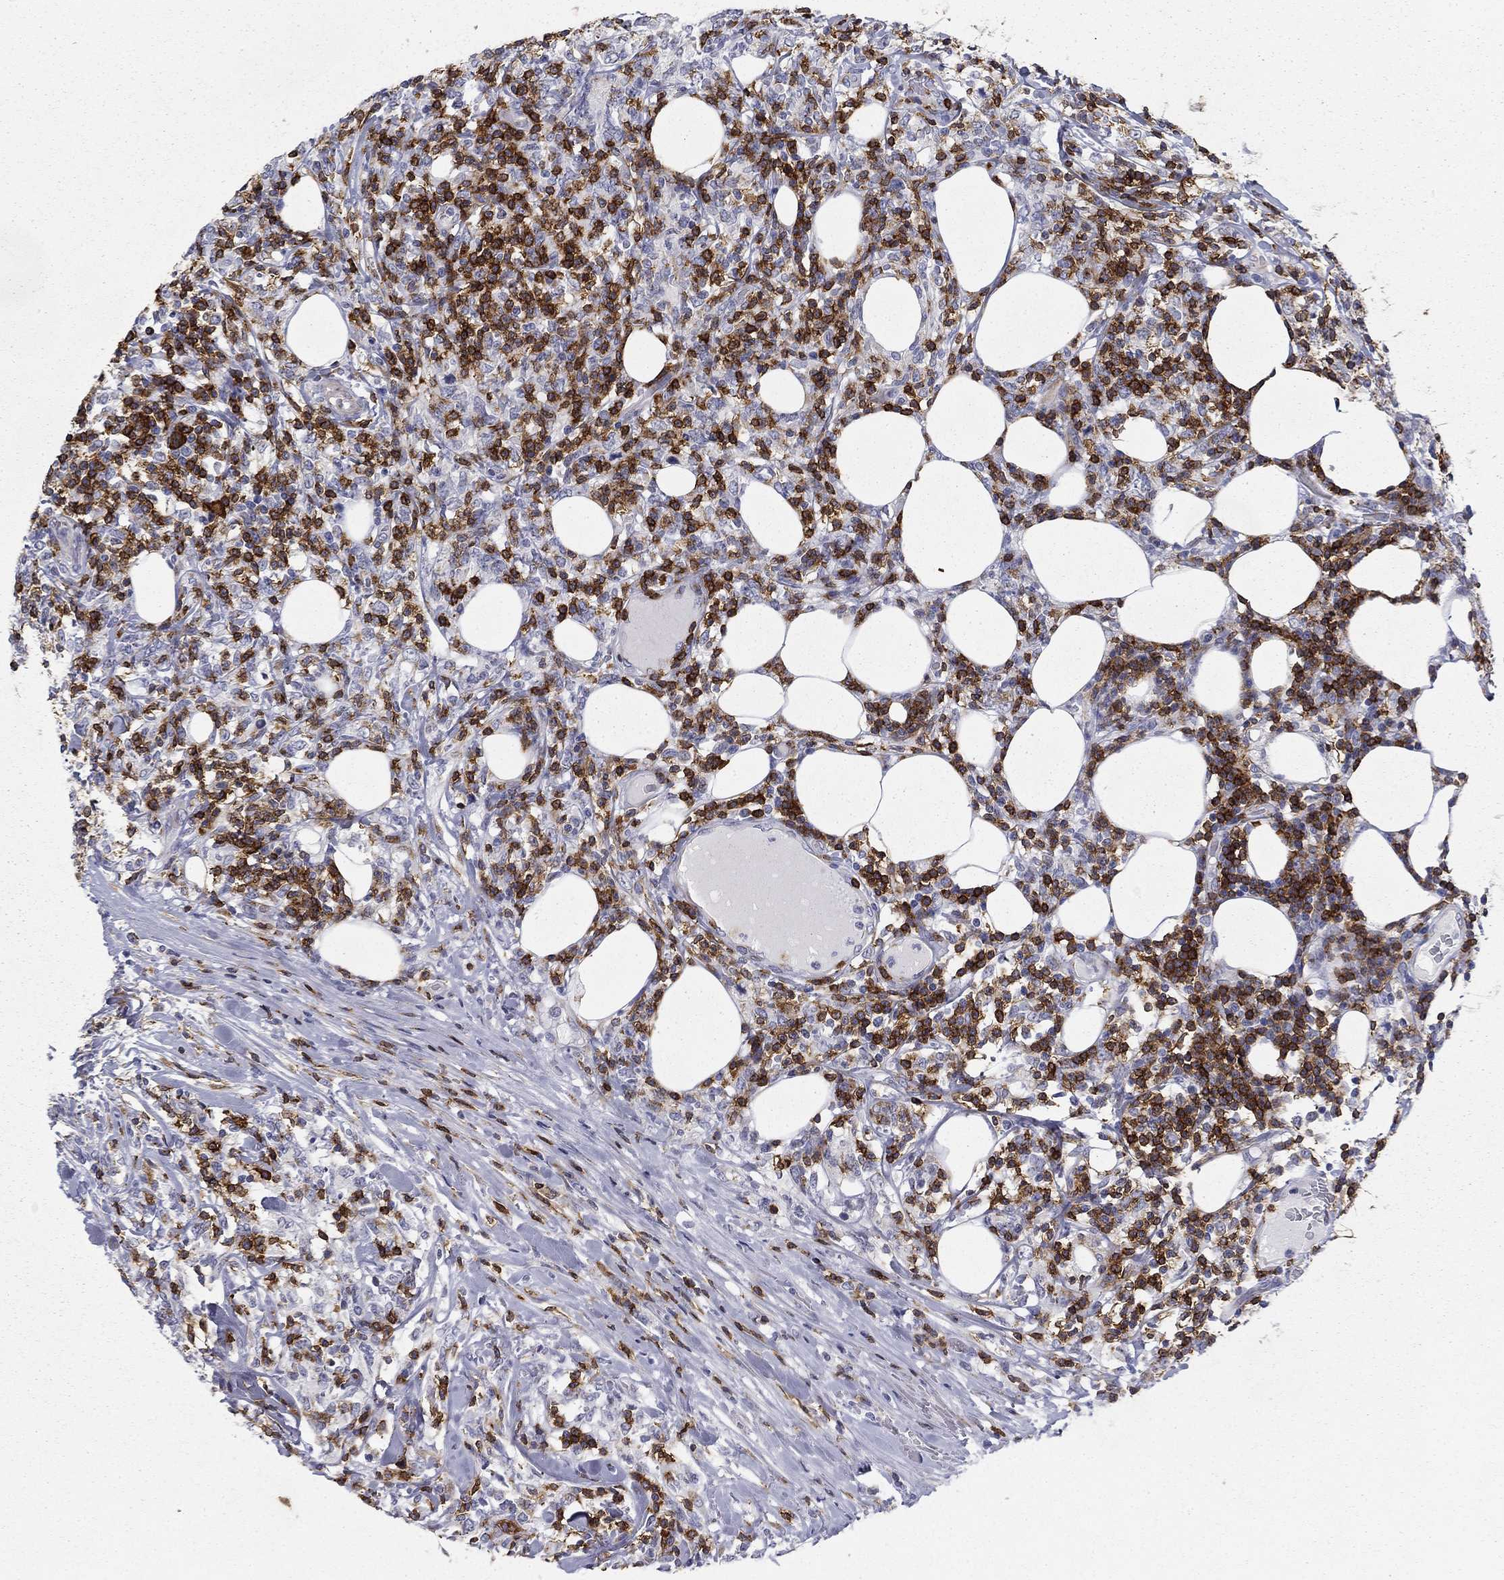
{"staining": {"intensity": "strong", "quantity": "25%-75%", "location": "cytoplasmic/membranous"}, "tissue": "lymphoma", "cell_type": "Tumor cells", "image_type": "cancer", "snomed": [{"axis": "morphology", "description": "Malignant lymphoma, non-Hodgkin's type, High grade"}, {"axis": "topography", "description": "Lymph node"}], "caption": "An IHC photomicrograph of tumor tissue is shown. Protein staining in brown highlights strong cytoplasmic/membranous positivity in high-grade malignant lymphoma, non-Hodgkin's type within tumor cells.", "gene": "TRAT1", "patient": {"sex": "female", "age": 84}}